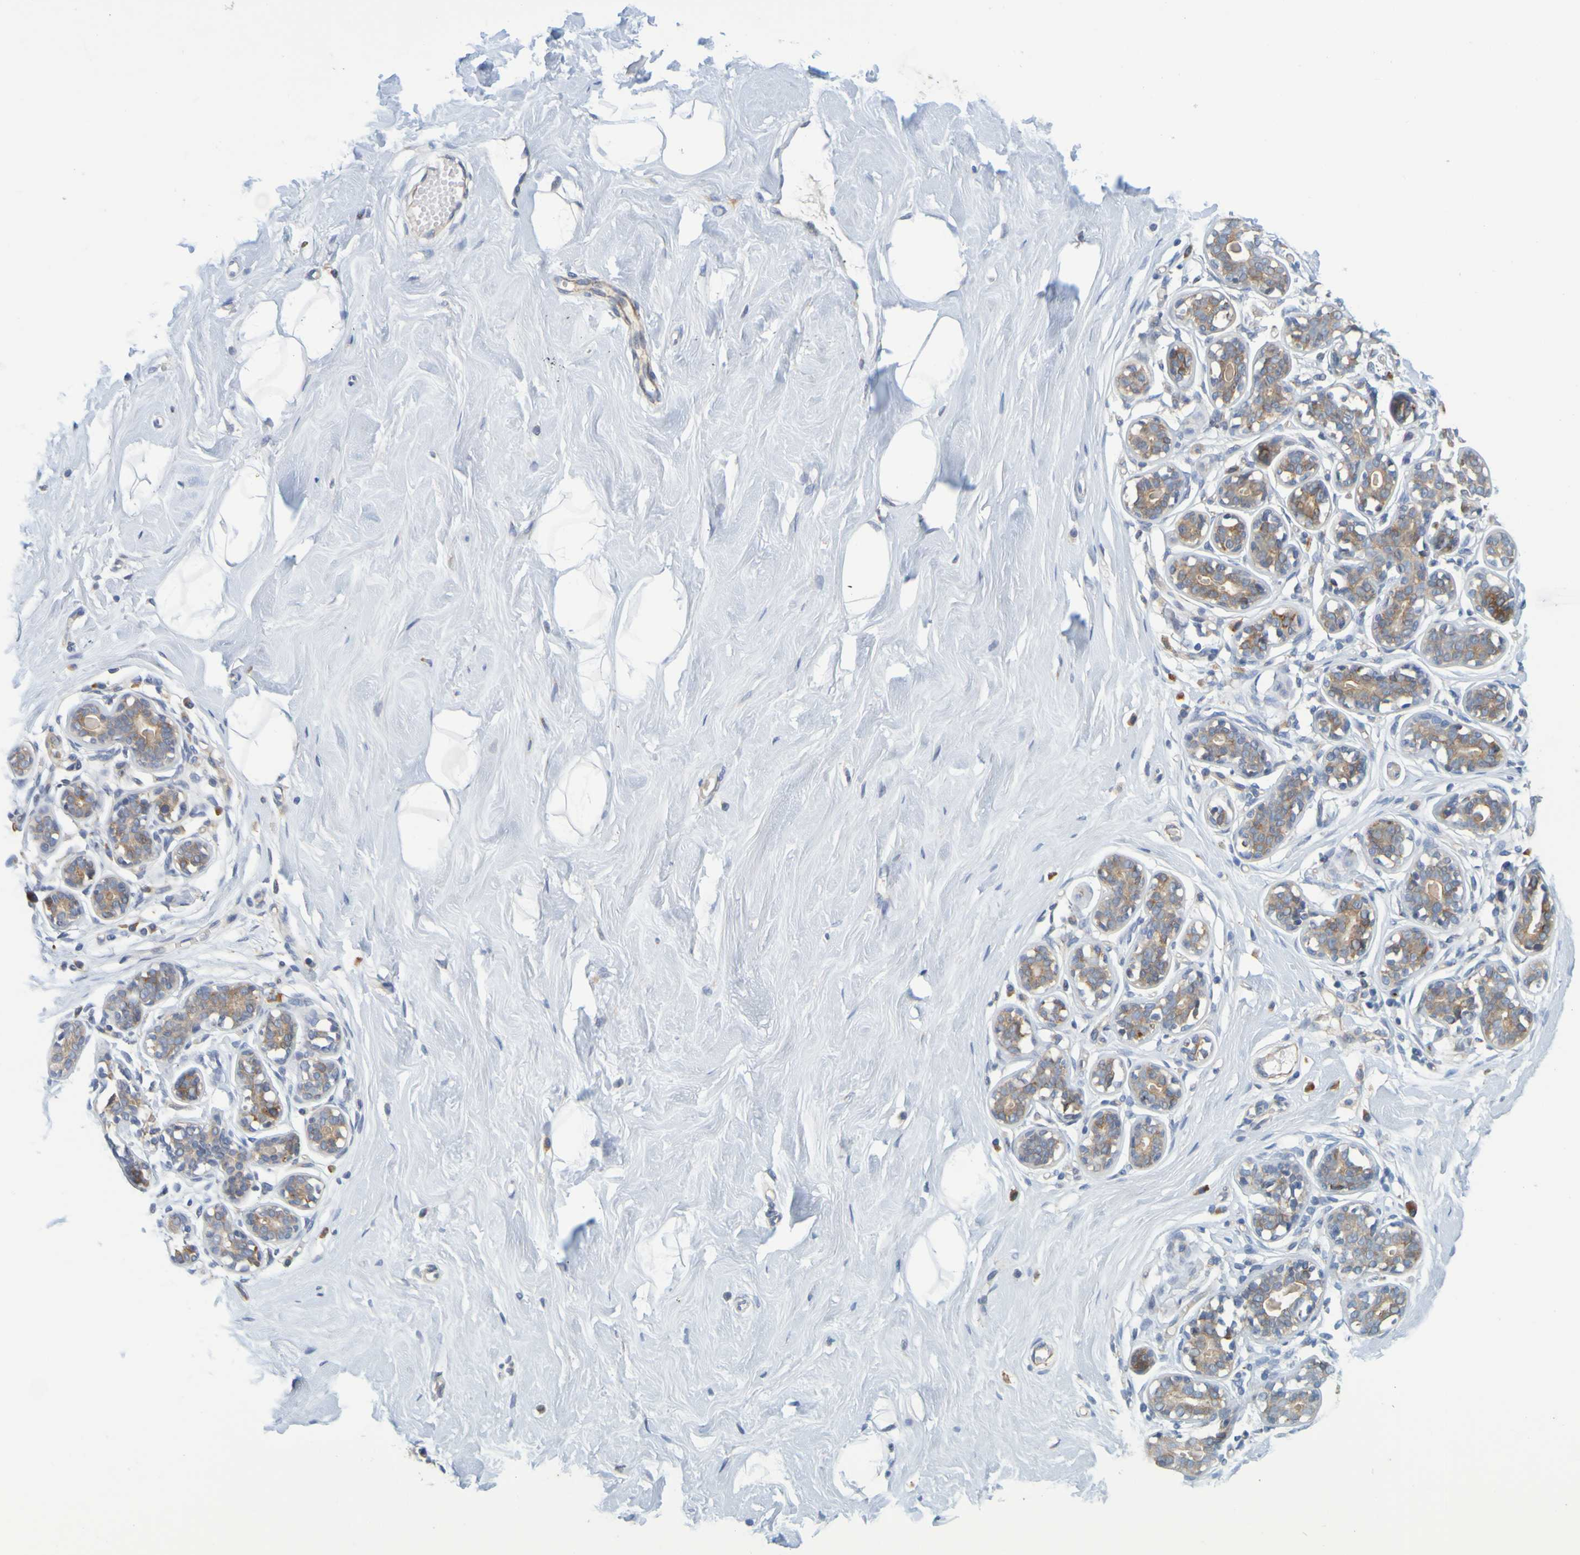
{"staining": {"intensity": "negative", "quantity": "none", "location": "none"}, "tissue": "breast", "cell_type": "Adipocytes", "image_type": "normal", "snomed": [{"axis": "morphology", "description": "Normal tissue, NOS"}, {"axis": "topography", "description": "Breast"}], "caption": "DAB (3,3'-diaminobenzidine) immunohistochemical staining of normal human breast displays no significant expression in adipocytes.", "gene": "SIL1", "patient": {"sex": "female", "age": 23}}